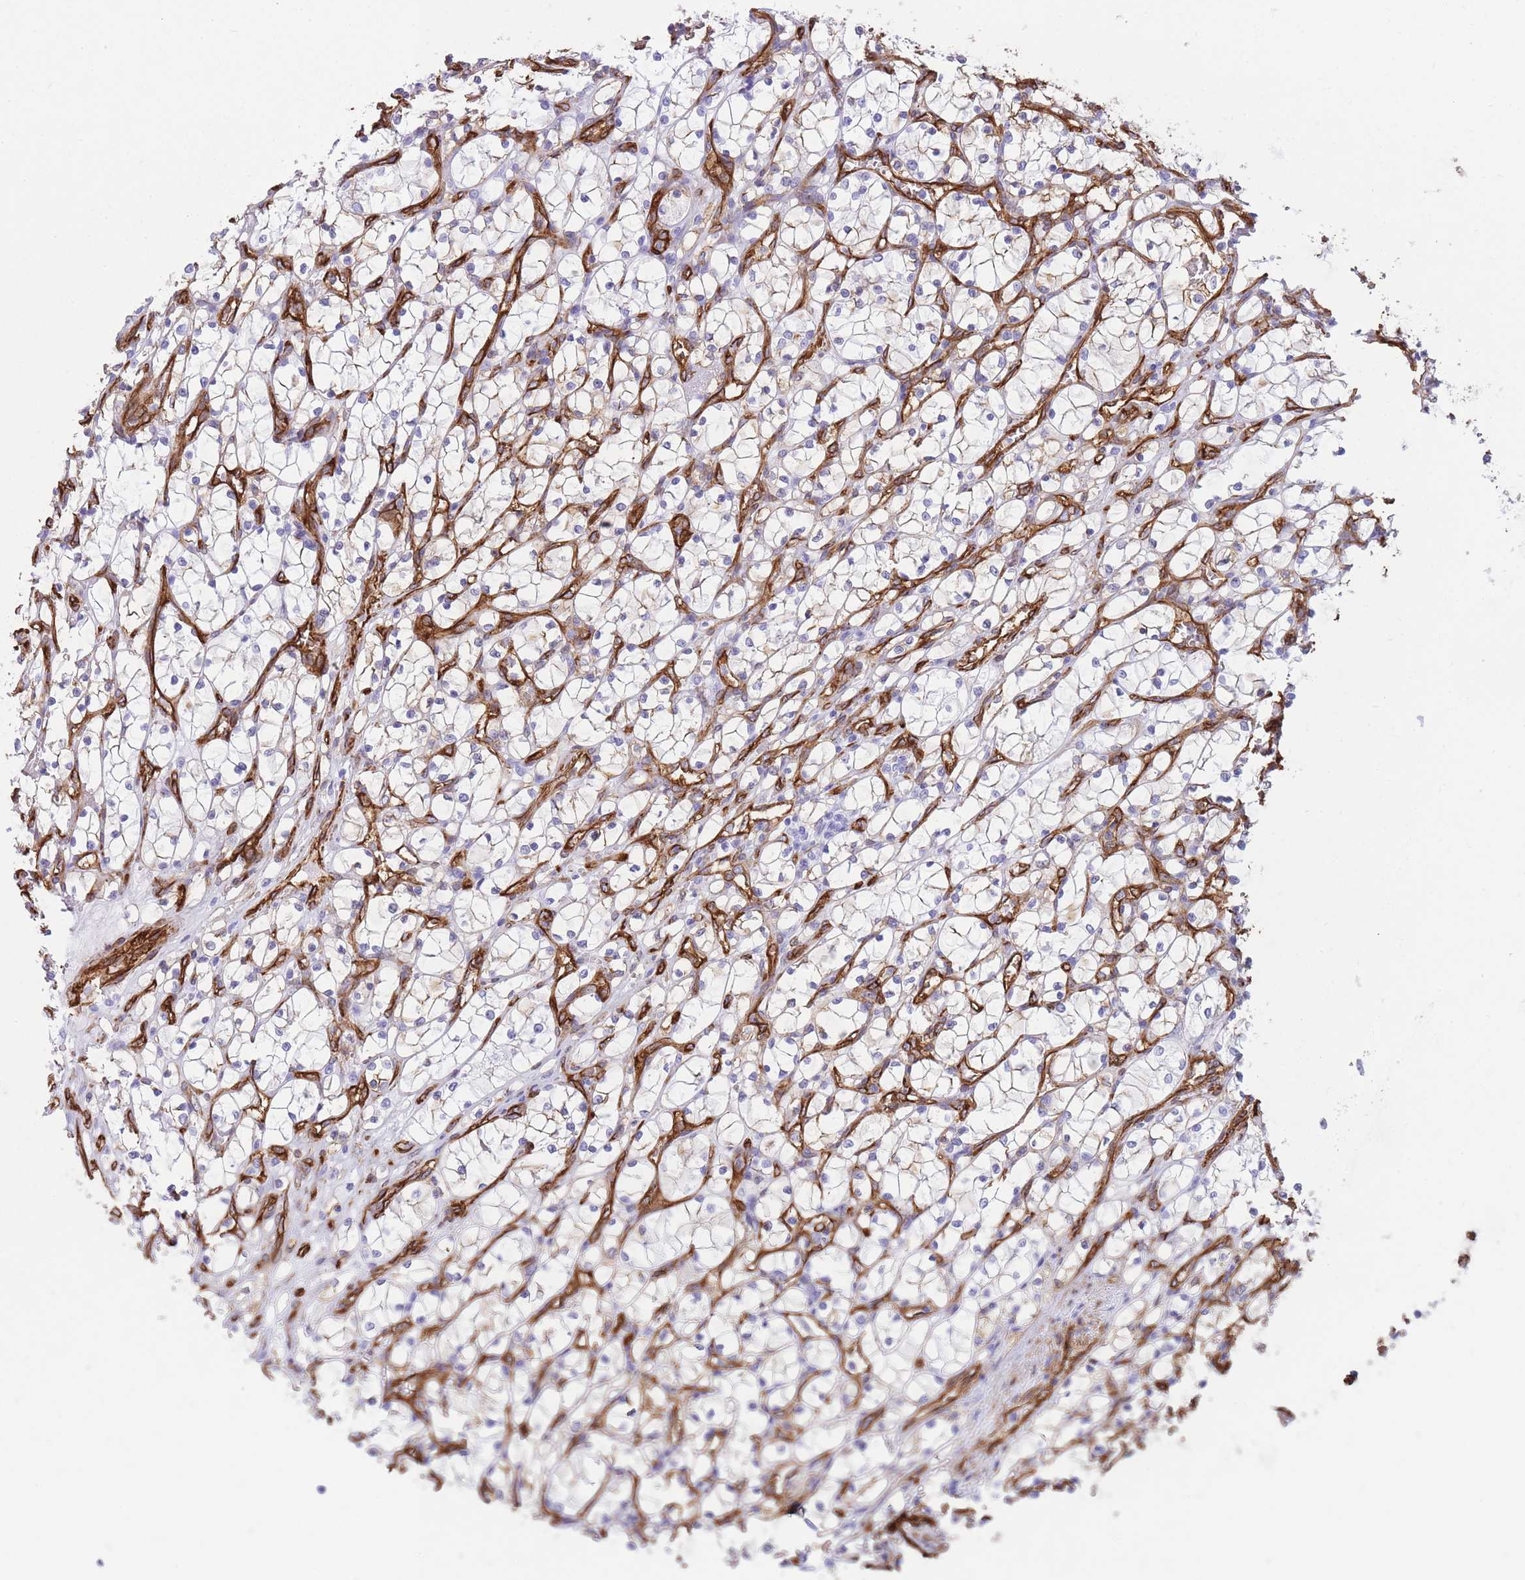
{"staining": {"intensity": "negative", "quantity": "none", "location": "none"}, "tissue": "renal cancer", "cell_type": "Tumor cells", "image_type": "cancer", "snomed": [{"axis": "morphology", "description": "Adenocarcinoma, NOS"}, {"axis": "topography", "description": "Kidney"}], "caption": "Photomicrograph shows no significant protein positivity in tumor cells of adenocarcinoma (renal). (DAB (3,3'-diaminobenzidine) IHC, high magnification).", "gene": "CAVIN1", "patient": {"sex": "female", "age": 69}}